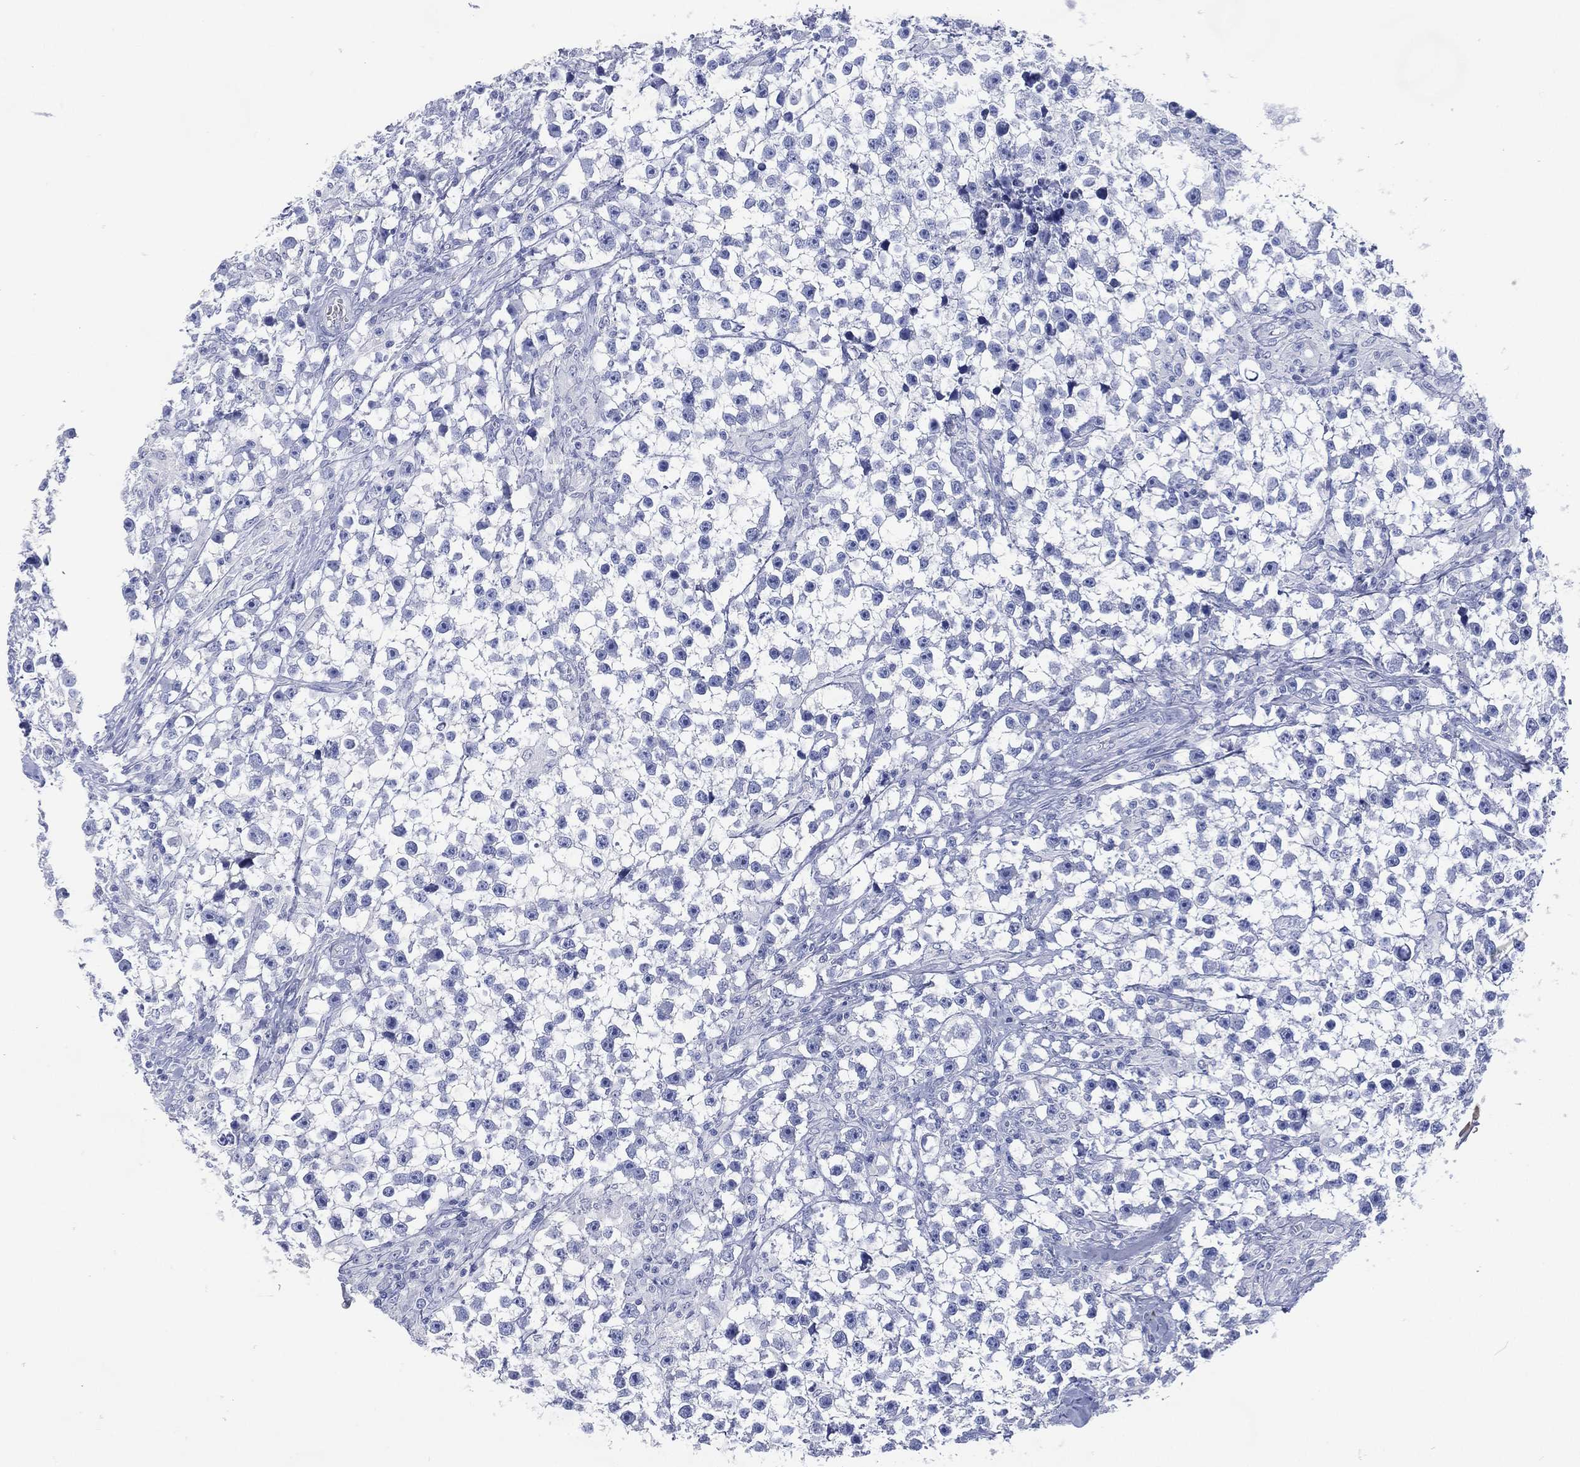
{"staining": {"intensity": "negative", "quantity": "none", "location": "none"}, "tissue": "testis cancer", "cell_type": "Tumor cells", "image_type": "cancer", "snomed": [{"axis": "morphology", "description": "Seminoma, NOS"}, {"axis": "topography", "description": "Testis"}], "caption": "Testis seminoma stained for a protein using IHC displays no expression tumor cells.", "gene": "FMO1", "patient": {"sex": "male", "age": 59}}